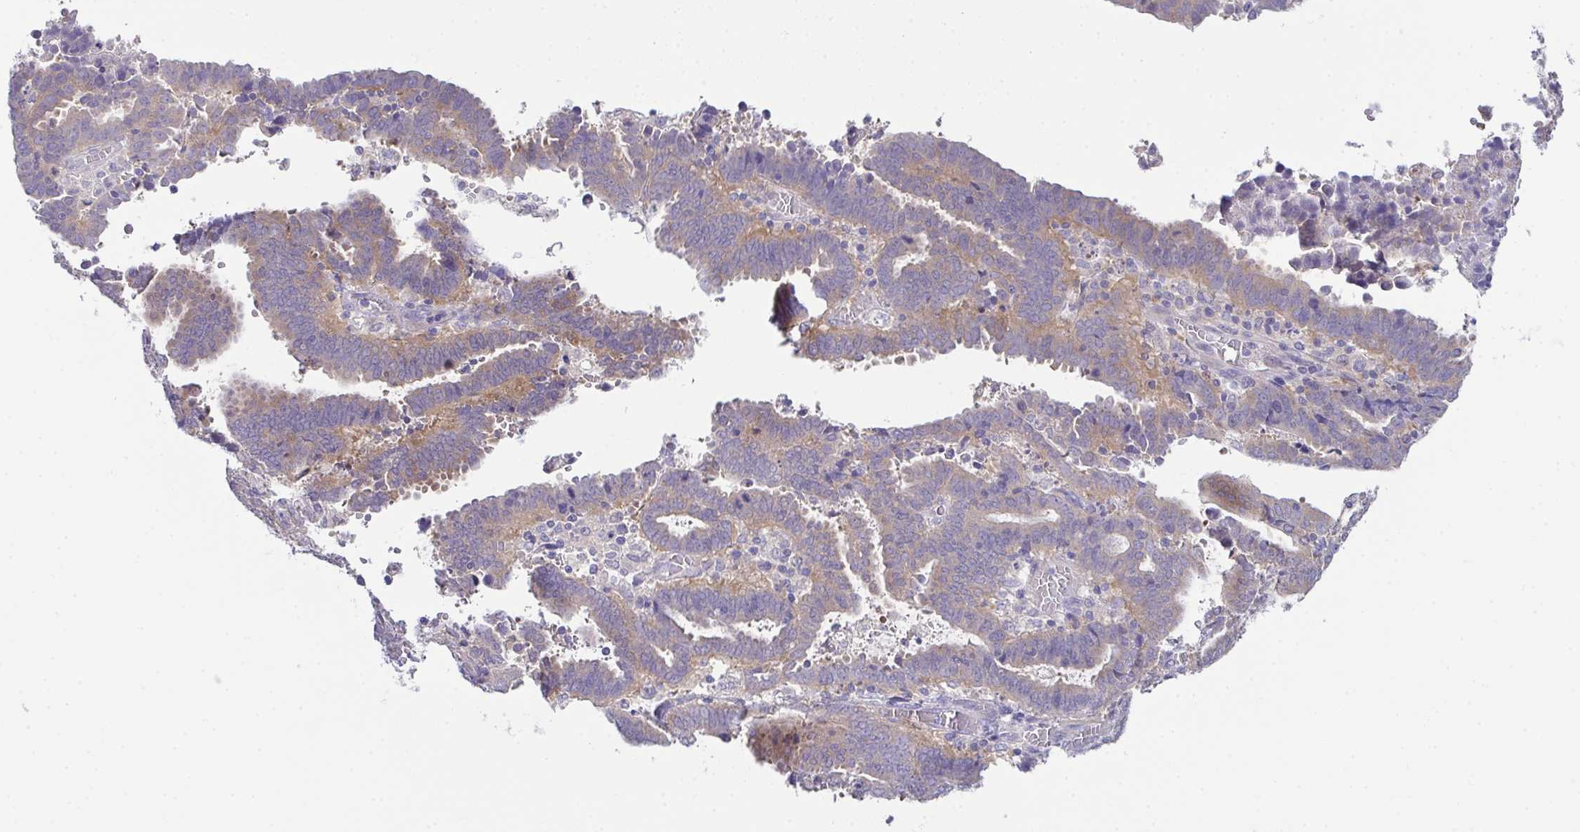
{"staining": {"intensity": "weak", "quantity": ">75%", "location": "cytoplasmic/membranous"}, "tissue": "endometrial cancer", "cell_type": "Tumor cells", "image_type": "cancer", "snomed": [{"axis": "morphology", "description": "Adenocarcinoma, NOS"}, {"axis": "topography", "description": "Uterus"}], "caption": "Immunohistochemical staining of human endometrial adenocarcinoma displays weak cytoplasmic/membranous protein staining in approximately >75% of tumor cells.", "gene": "CFAP97D1", "patient": {"sex": "female", "age": 83}}